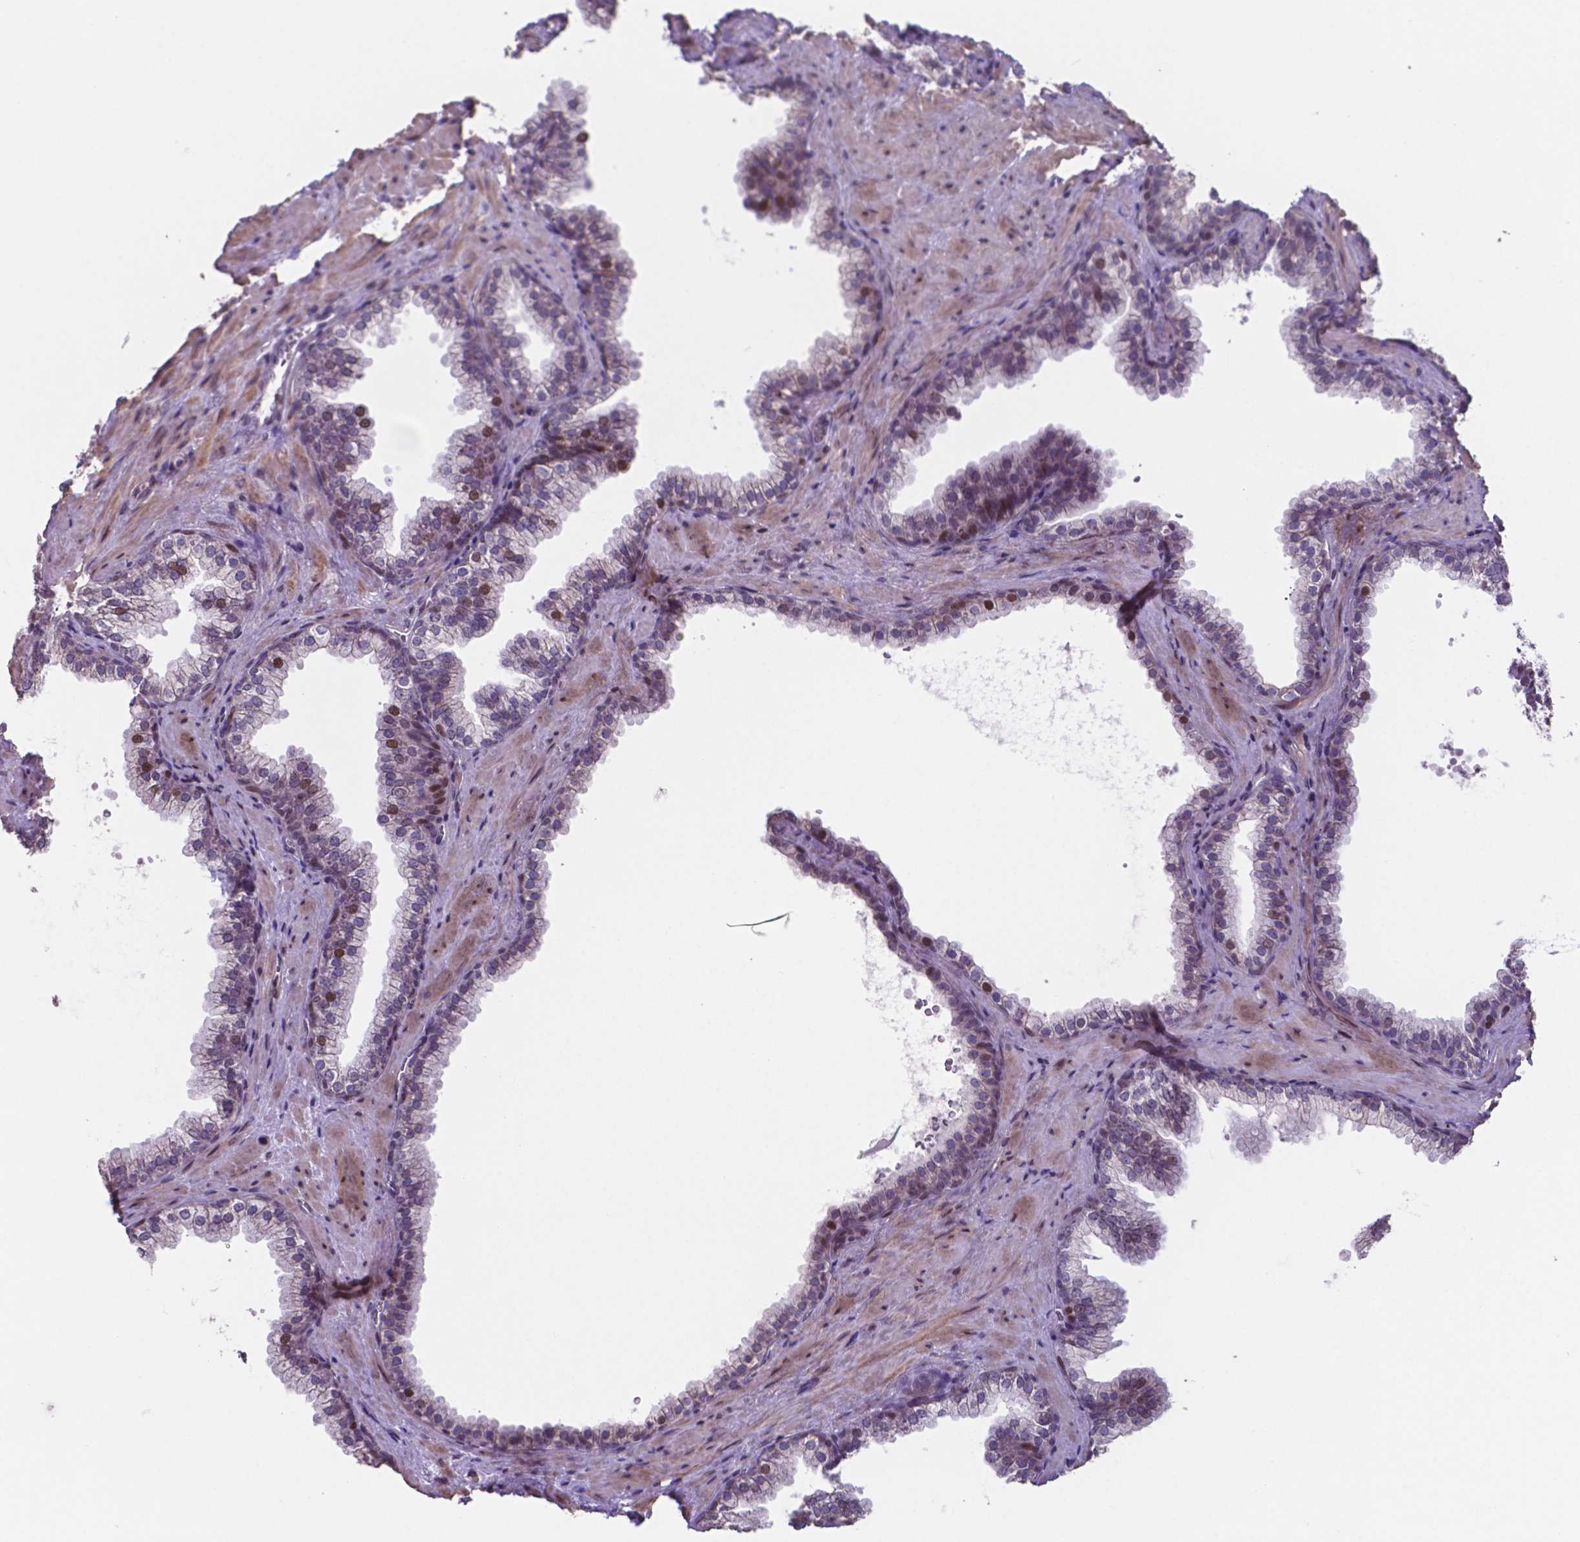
{"staining": {"intensity": "moderate", "quantity": "<25%", "location": "nuclear"}, "tissue": "prostate", "cell_type": "Glandular cells", "image_type": "normal", "snomed": [{"axis": "morphology", "description": "Normal tissue, NOS"}, {"axis": "topography", "description": "Prostate"}], "caption": "Immunohistochemical staining of benign prostate shows low levels of moderate nuclear positivity in approximately <25% of glandular cells. The protein is shown in brown color, while the nuclei are stained blue.", "gene": "MLC1", "patient": {"sex": "male", "age": 79}}